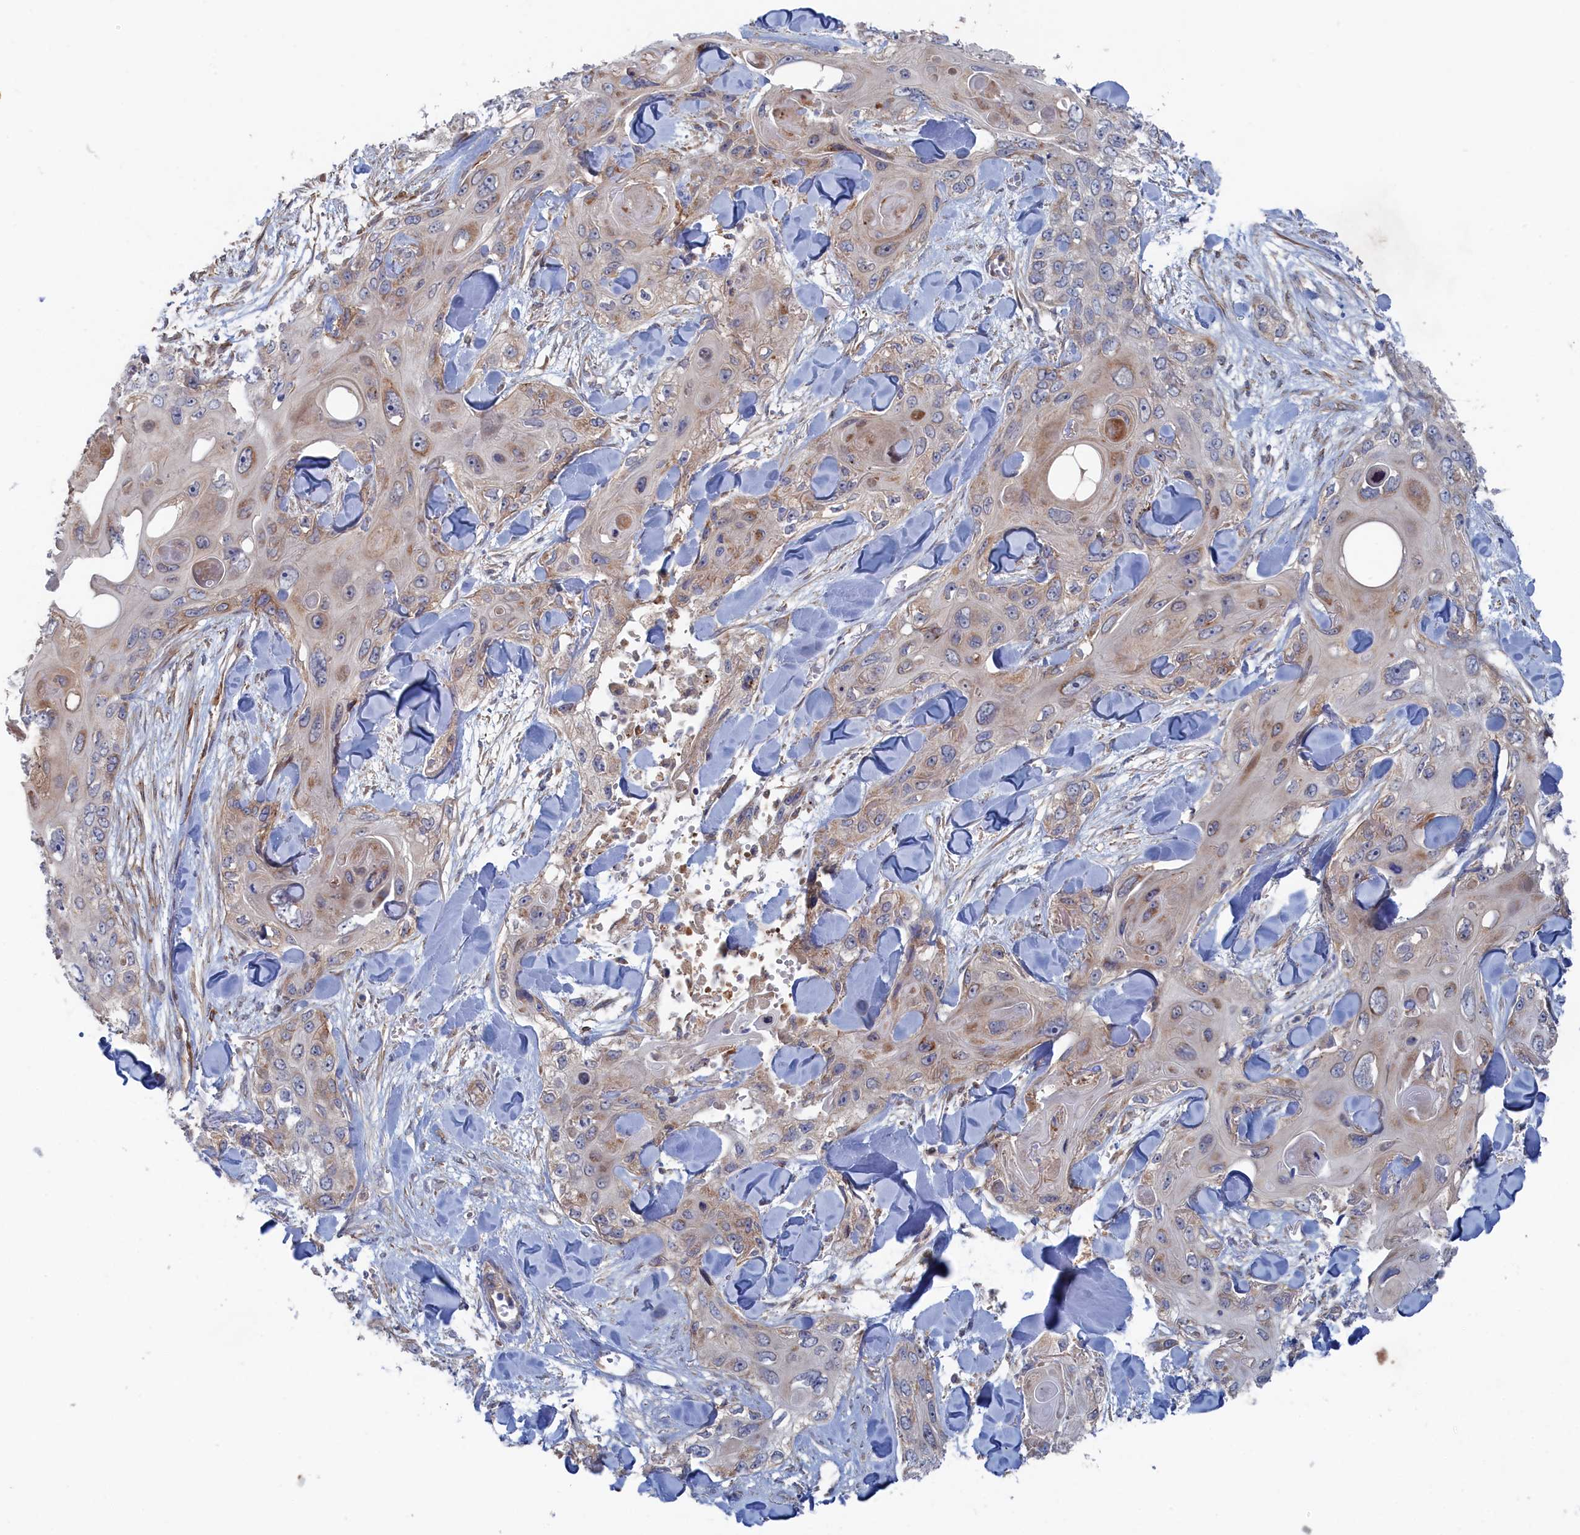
{"staining": {"intensity": "weak", "quantity": "25%-75%", "location": "cytoplasmic/membranous"}, "tissue": "skin cancer", "cell_type": "Tumor cells", "image_type": "cancer", "snomed": [{"axis": "morphology", "description": "Normal tissue, NOS"}, {"axis": "morphology", "description": "Squamous cell carcinoma, NOS"}, {"axis": "topography", "description": "Skin"}], "caption": "Immunohistochemistry (IHC) photomicrograph of neoplastic tissue: human squamous cell carcinoma (skin) stained using IHC shows low levels of weak protein expression localized specifically in the cytoplasmic/membranous of tumor cells, appearing as a cytoplasmic/membranous brown color.", "gene": "FILIP1L", "patient": {"sex": "male", "age": 72}}